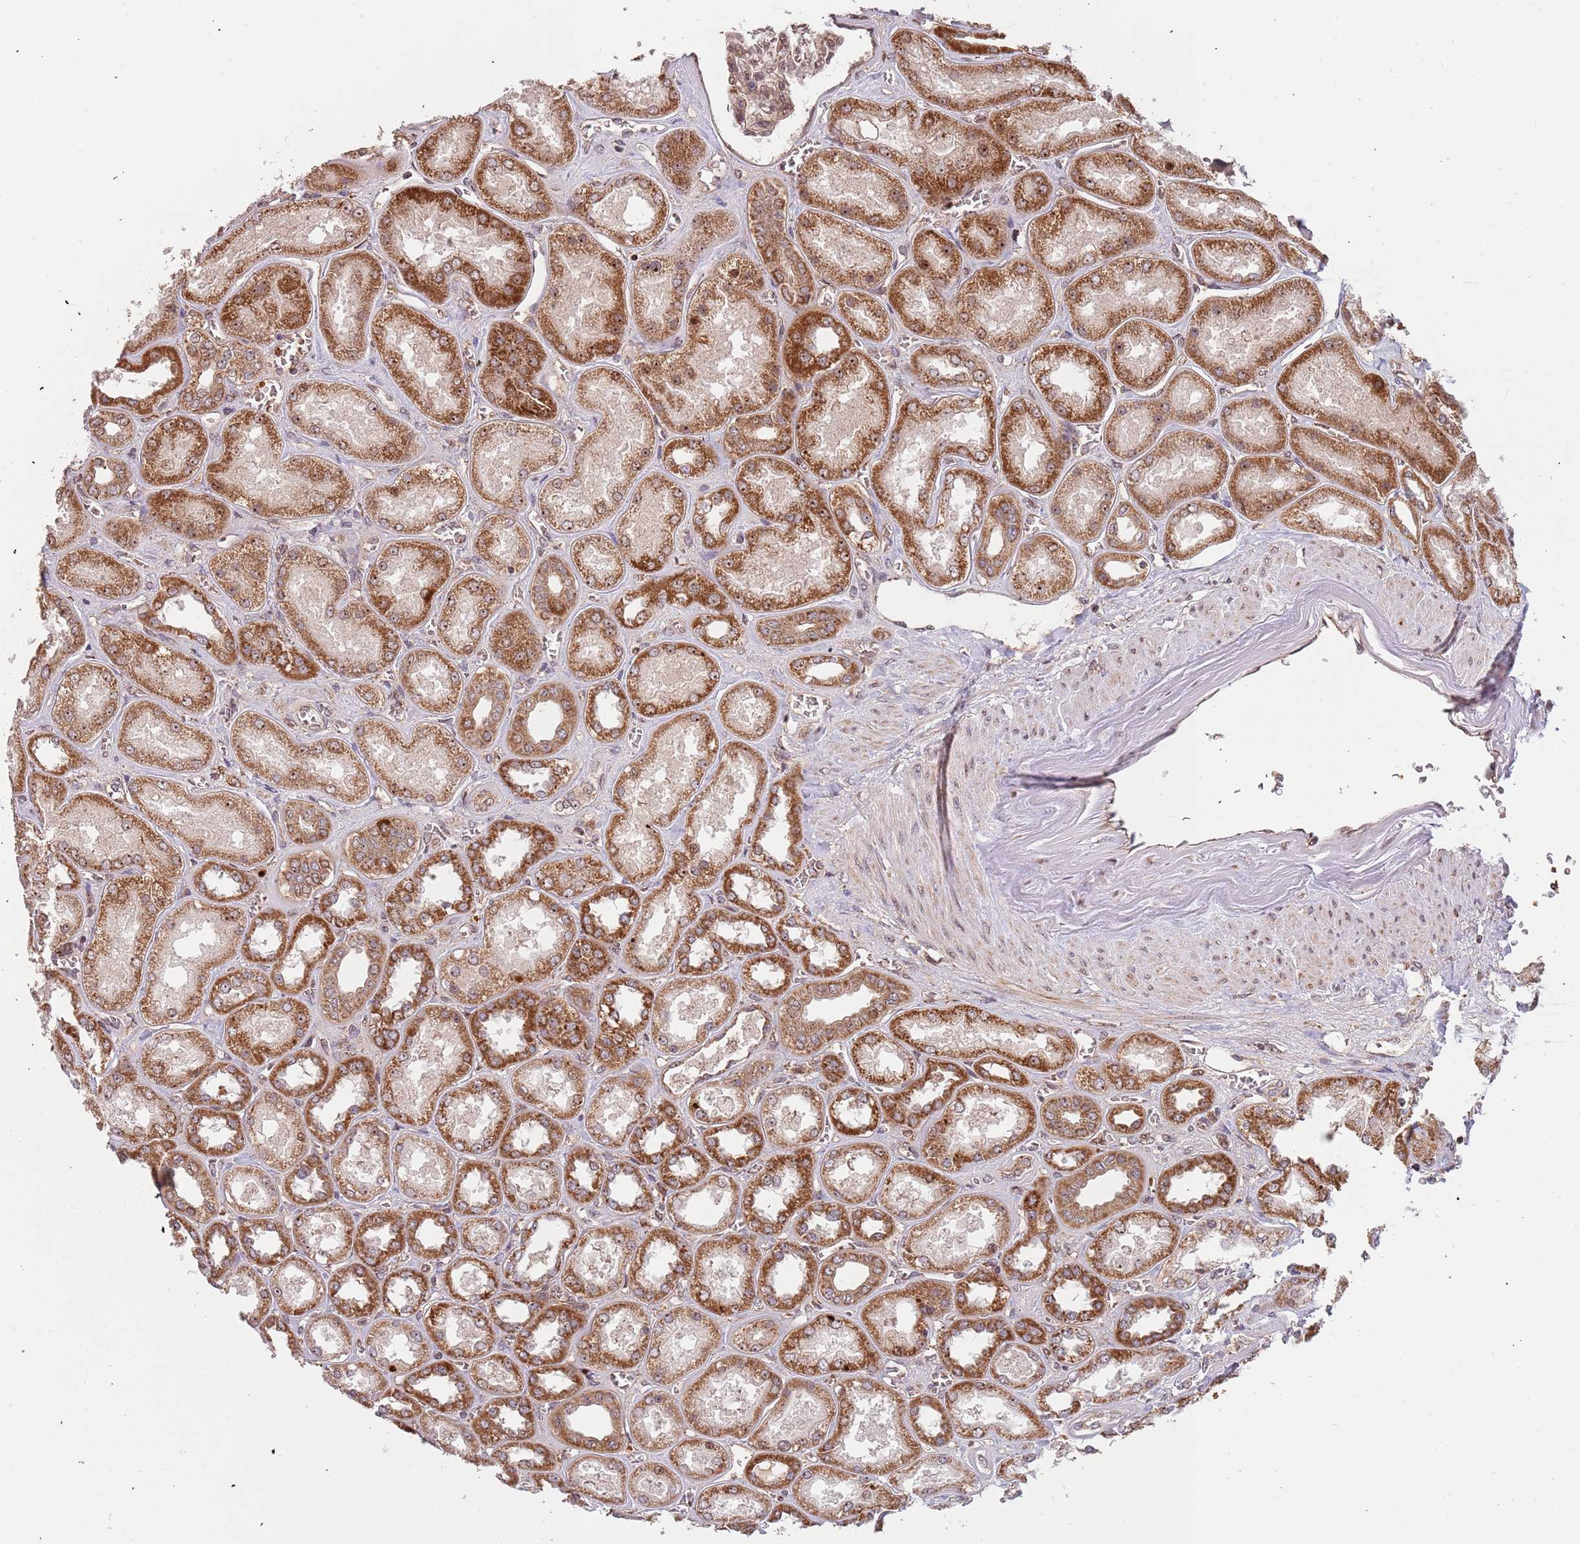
{"staining": {"intensity": "moderate", "quantity": "25%-75%", "location": "cytoplasmic/membranous"}, "tissue": "kidney", "cell_type": "Cells in glomeruli", "image_type": "normal", "snomed": [{"axis": "morphology", "description": "Normal tissue, NOS"}, {"axis": "morphology", "description": "Adenocarcinoma, NOS"}, {"axis": "topography", "description": "Kidney"}], "caption": "Immunohistochemistry (IHC) micrograph of normal kidney: kidney stained using immunohistochemistry displays medium levels of moderate protein expression localized specifically in the cytoplasmic/membranous of cells in glomeruli, appearing as a cytoplasmic/membranous brown color.", "gene": "DCHS1", "patient": {"sex": "female", "age": 68}}